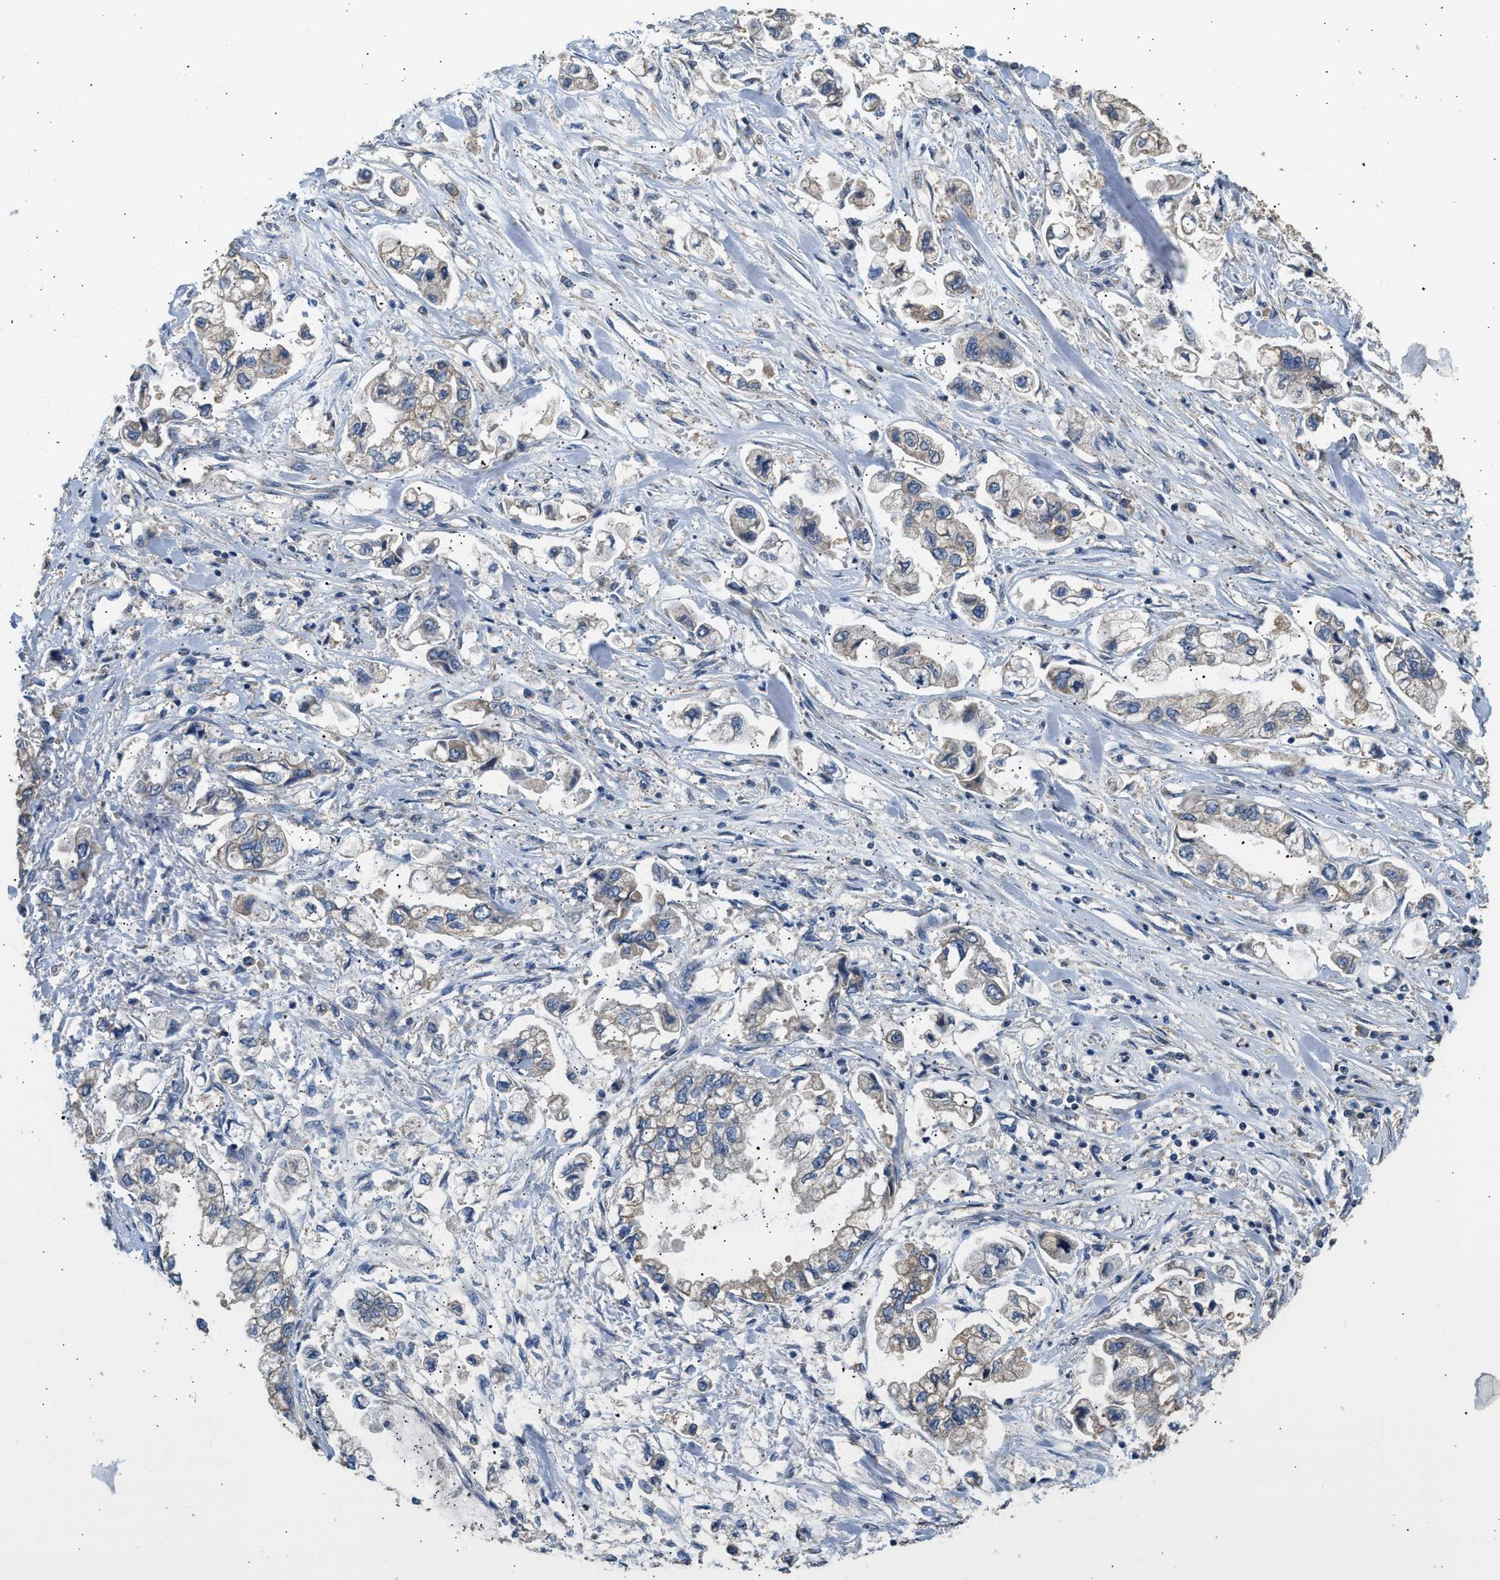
{"staining": {"intensity": "weak", "quantity": "25%-75%", "location": "cytoplasmic/membranous"}, "tissue": "stomach cancer", "cell_type": "Tumor cells", "image_type": "cancer", "snomed": [{"axis": "morphology", "description": "Normal tissue, NOS"}, {"axis": "morphology", "description": "Adenocarcinoma, NOS"}, {"axis": "topography", "description": "Stomach"}], "caption": "A brown stain highlights weak cytoplasmic/membranous staining of a protein in stomach adenocarcinoma tumor cells.", "gene": "WDR31", "patient": {"sex": "male", "age": 62}}